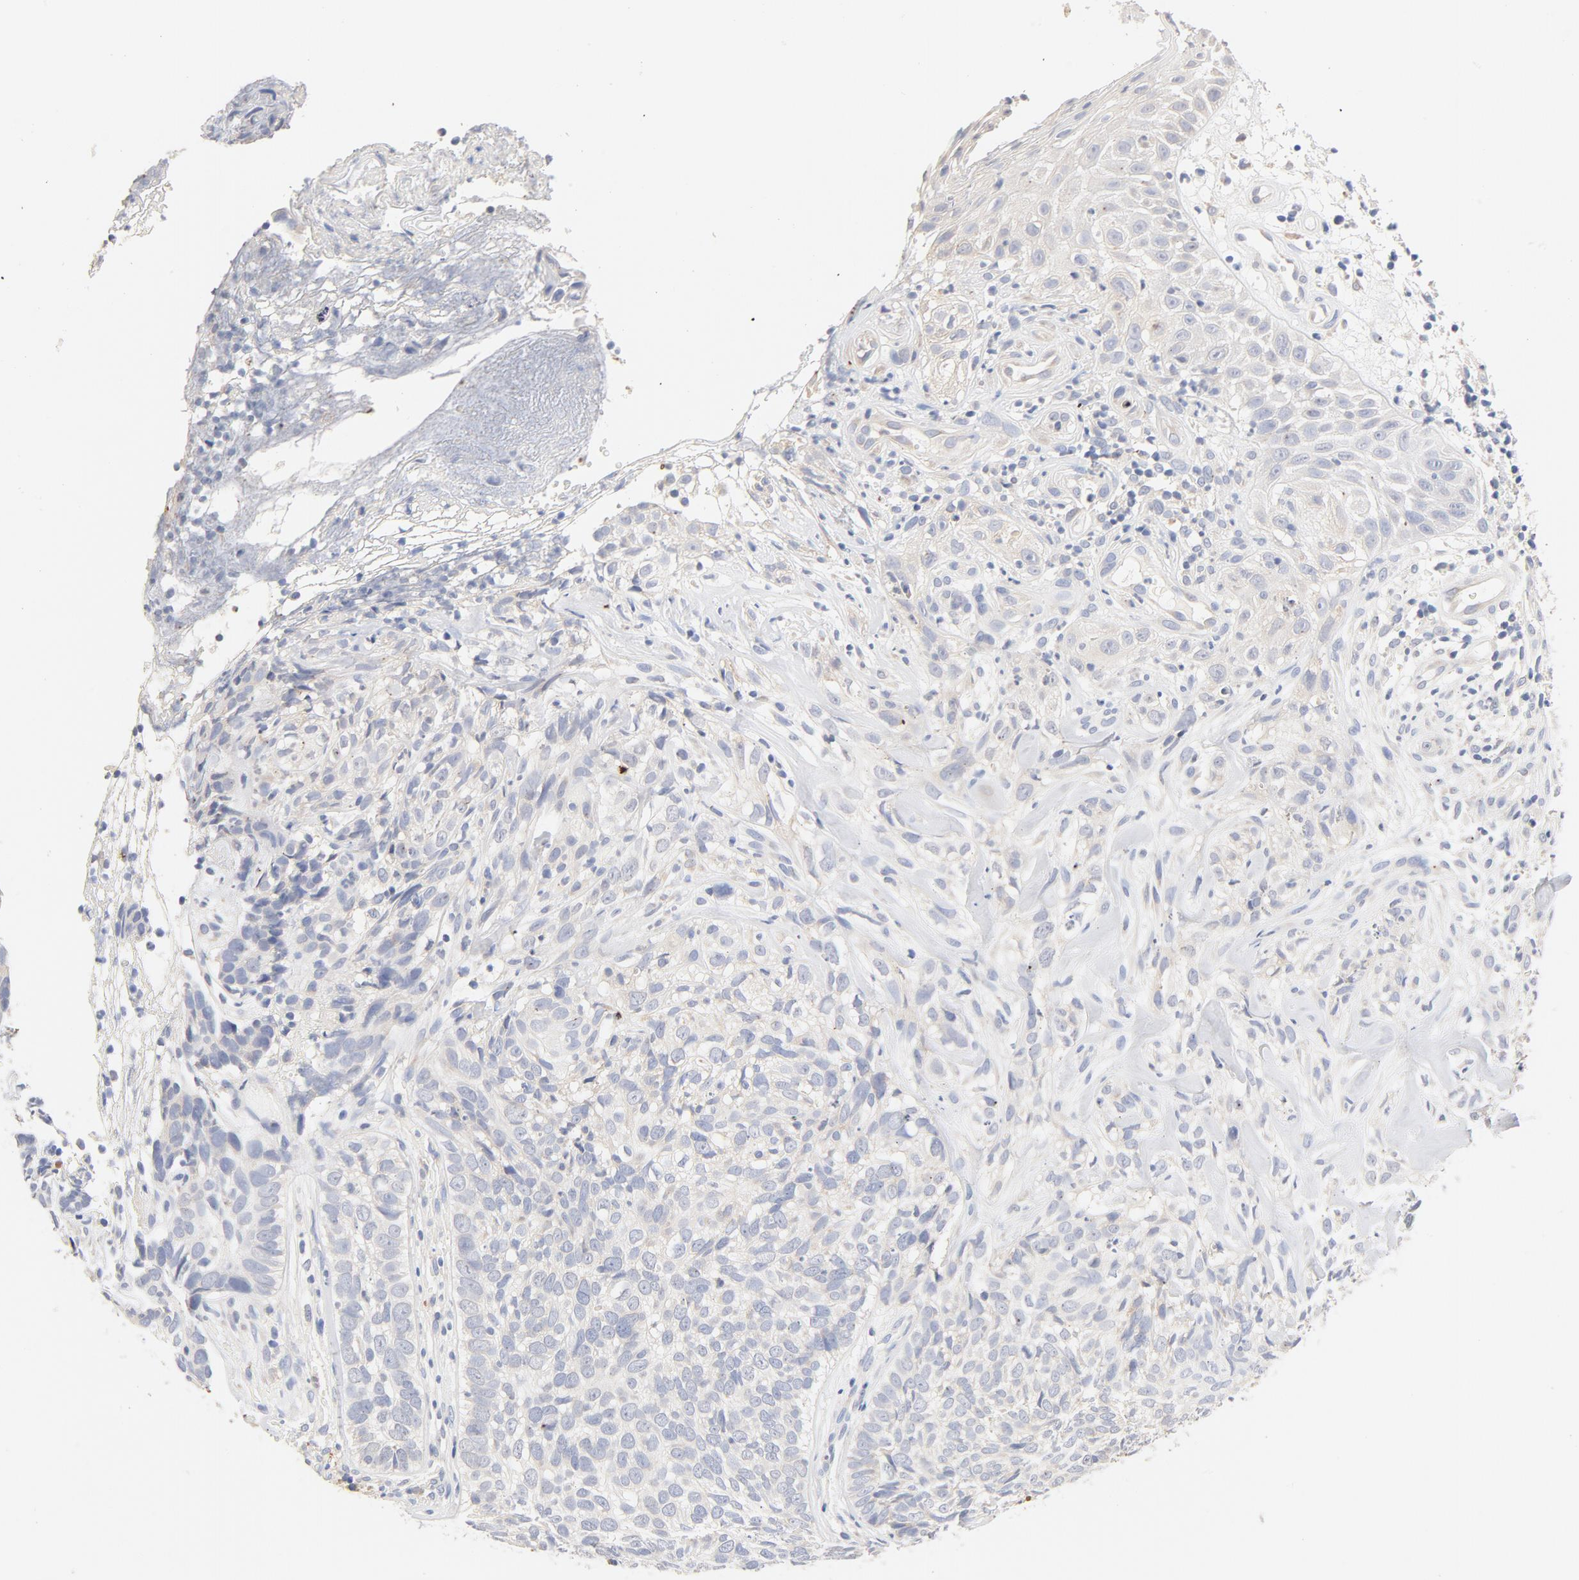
{"staining": {"intensity": "weak", "quantity": "<25%", "location": "cytoplasmic/membranous"}, "tissue": "skin cancer", "cell_type": "Tumor cells", "image_type": "cancer", "snomed": [{"axis": "morphology", "description": "Basal cell carcinoma"}, {"axis": "topography", "description": "Skin"}], "caption": "Tumor cells show no significant protein staining in basal cell carcinoma (skin).", "gene": "TLR4", "patient": {"sex": "male", "age": 72}}